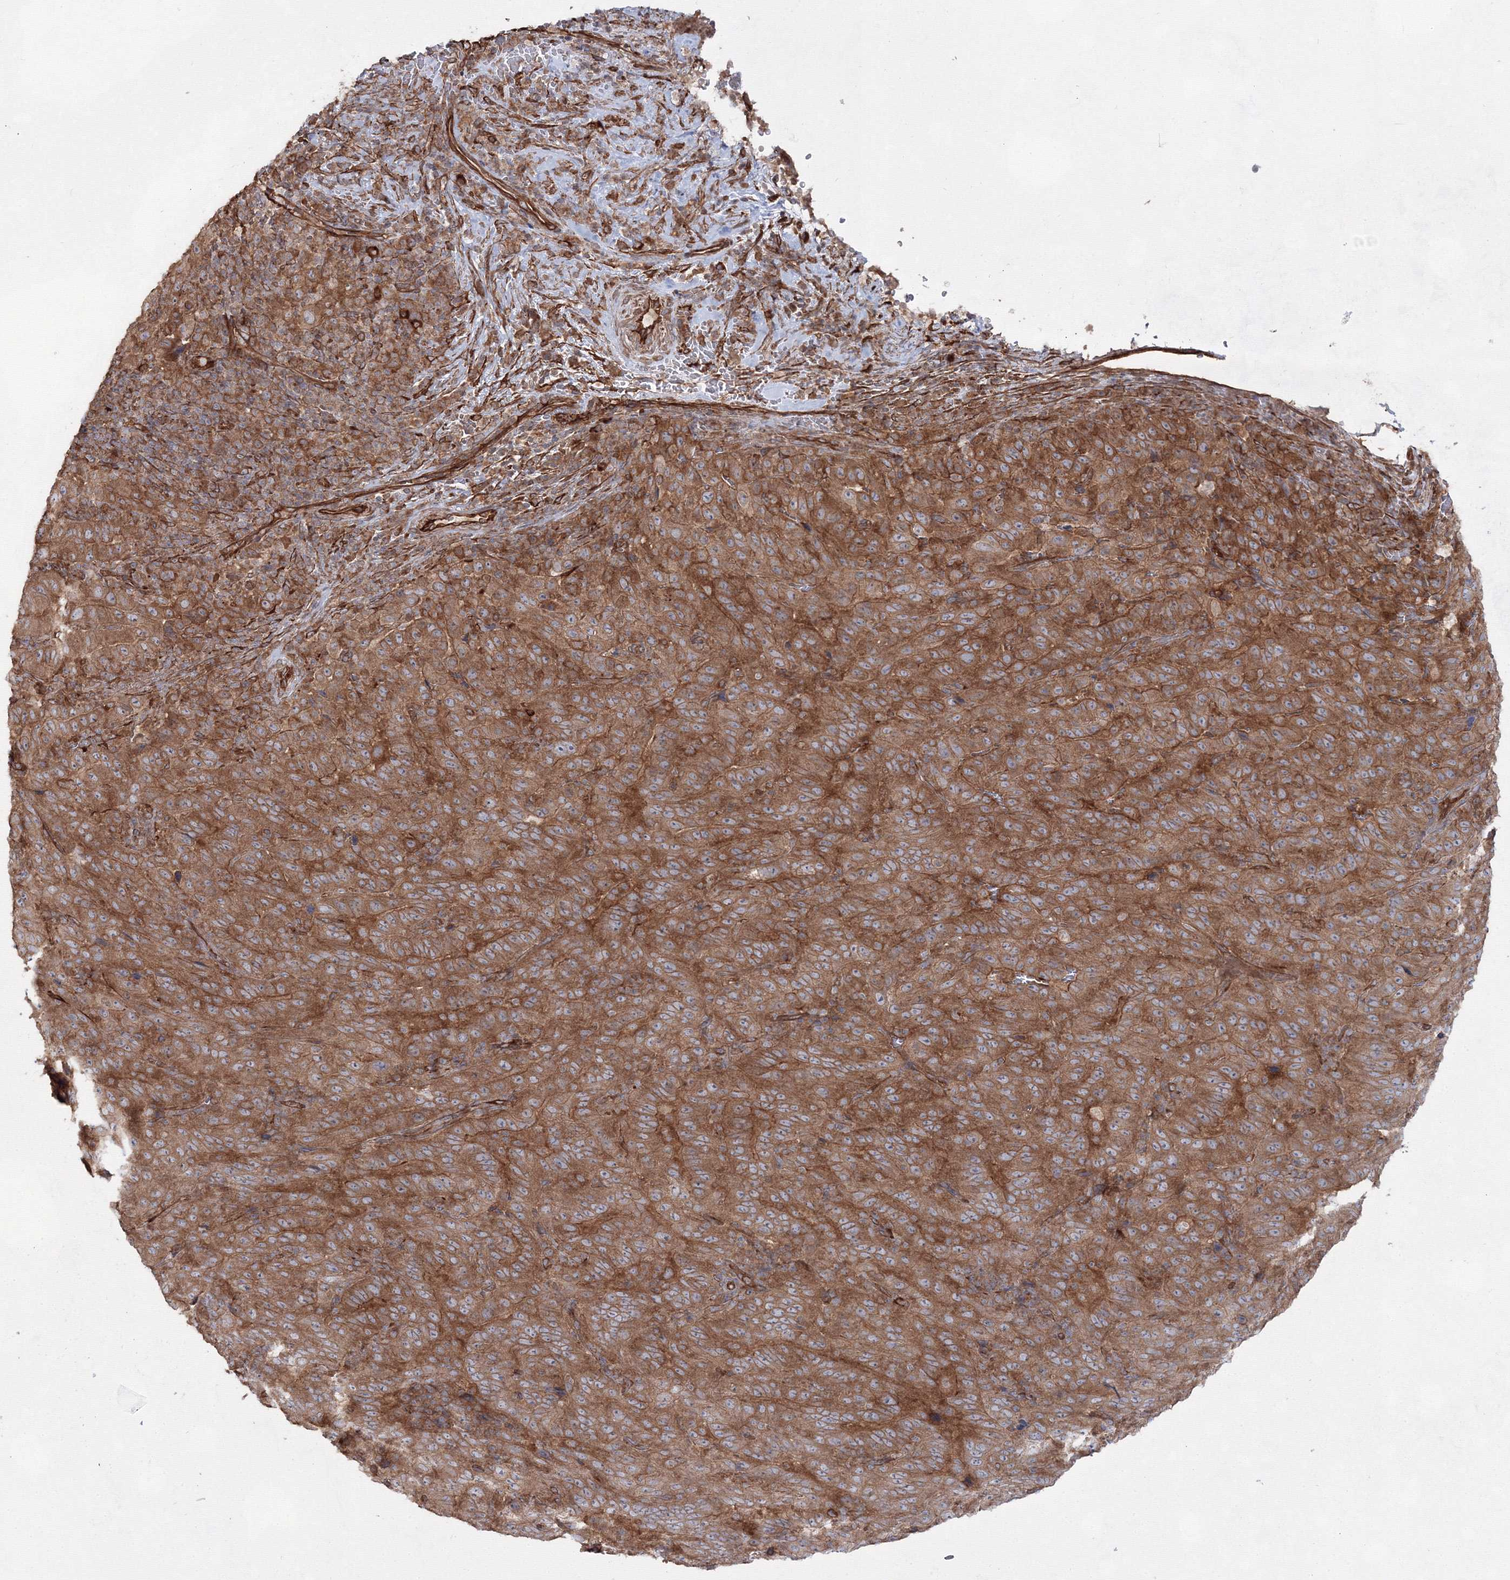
{"staining": {"intensity": "moderate", "quantity": ">75%", "location": "cytoplasmic/membranous"}, "tissue": "pancreatic cancer", "cell_type": "Tumor cells", "image_type": "cancer", "snomed": [{"axis": "morphology", "description": "Adenocarcinoma, NOS"}, {"axis": "topography", "description": "Pancreas"}], "caption": "IHC histopathology image of pancreatic adenocarcinoma stained for a protein (brown), which reveals medium levels of moderate cytoplasmic/membranous staining in about >75% of tumor cells.", "gene": "EXOC6", "patient": {"sex": "male", "age": 63}}